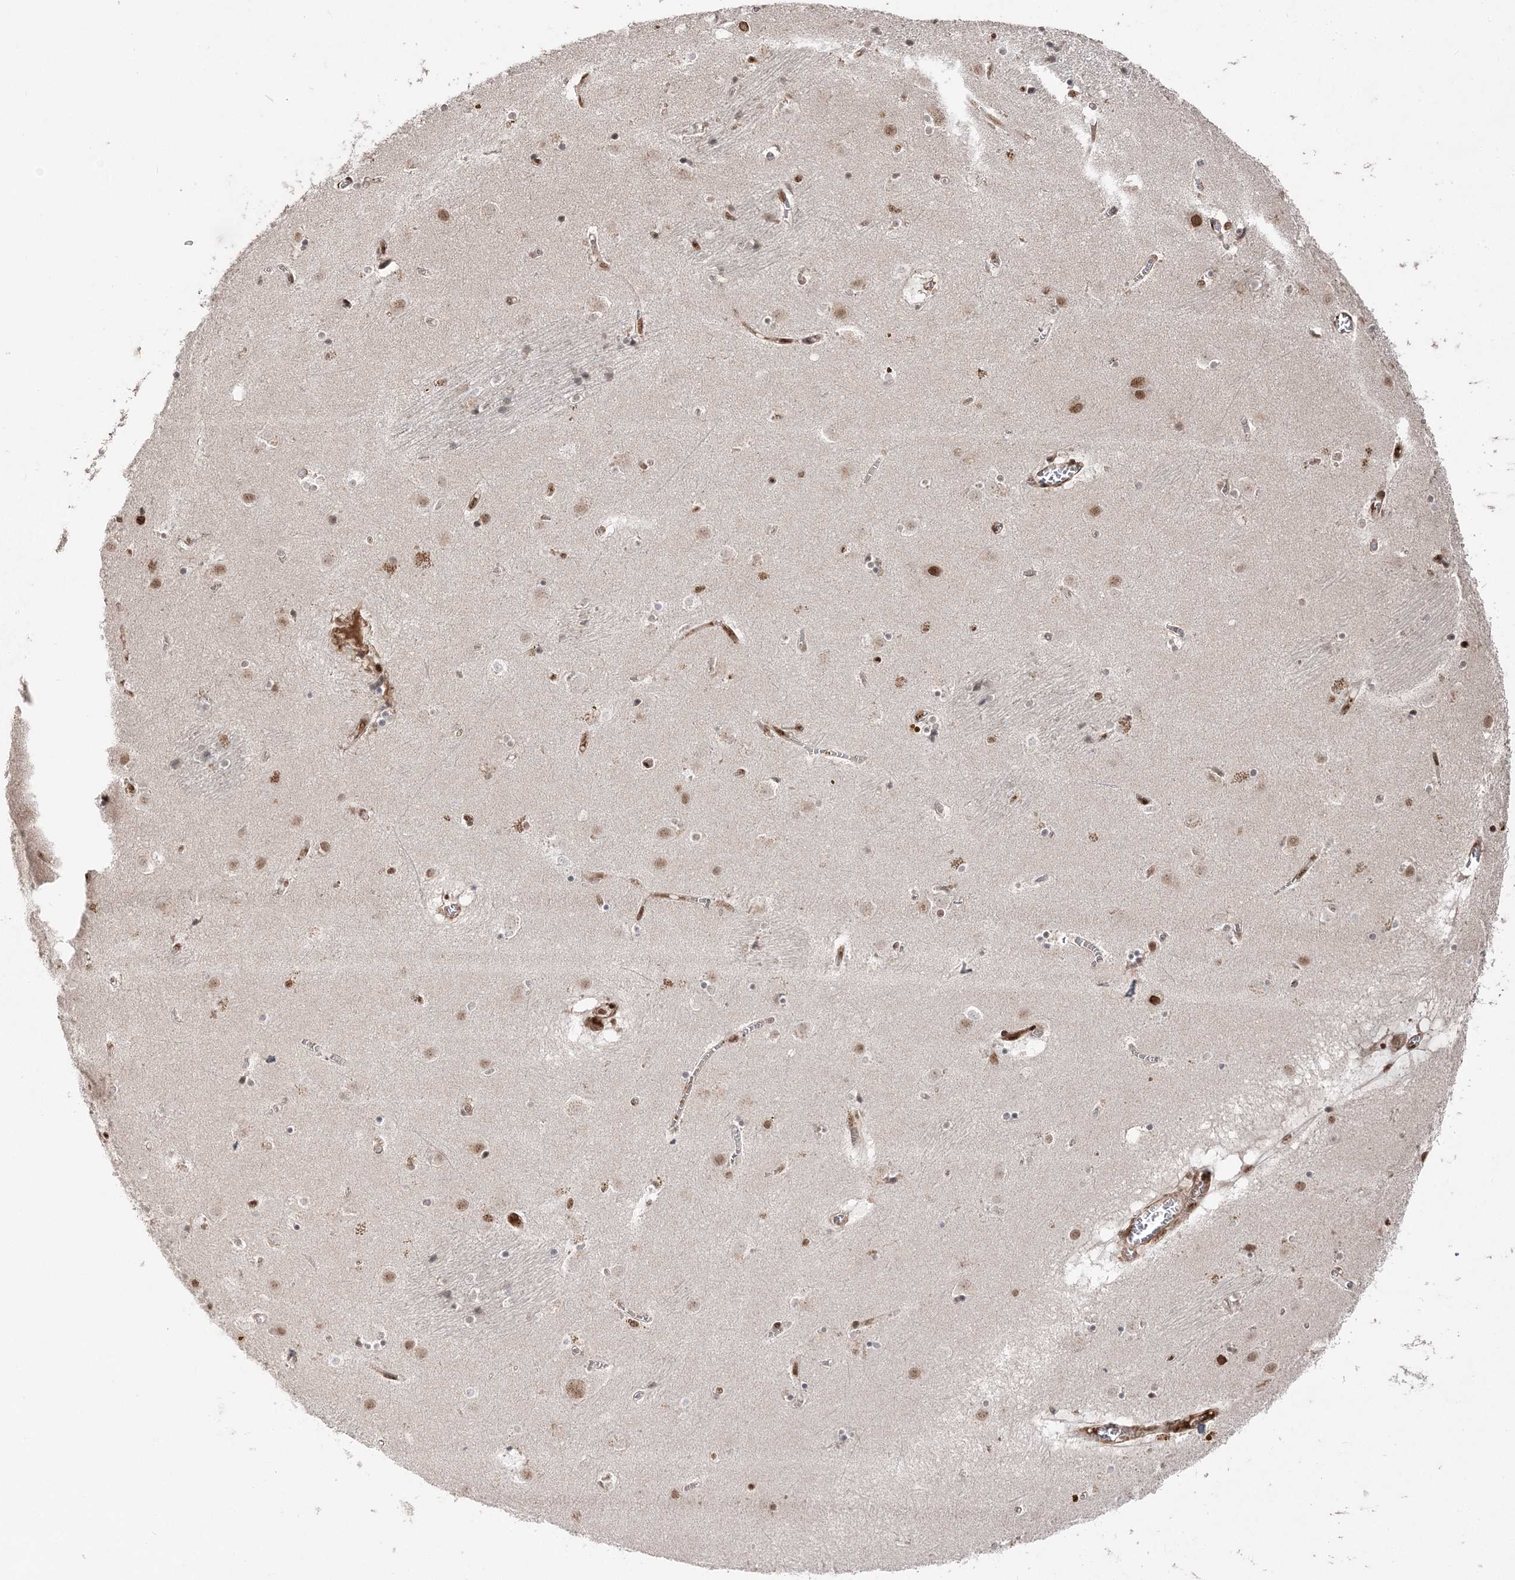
{"staining": {"intensity": "moderate", "quantity": "<25%", "location": "nuclear"}, "tissue": "caudate", "cell_type": "Glial cells", "image_type": "normal", "snomed": [{"axis": "morphology", "description": "Normal tissue, NOS"}, {"axis": "topography", "description": "Lateral ventricle wall"}], "caption": "Protein staining of benign caudate displays moderate nuclear expression in approximately <25% of glial cells. The protein of interest is shown in brown color, while the nuclei are stained blue.", "gene": "RBM17", "patient": {"sex": "male", "age": 70}}